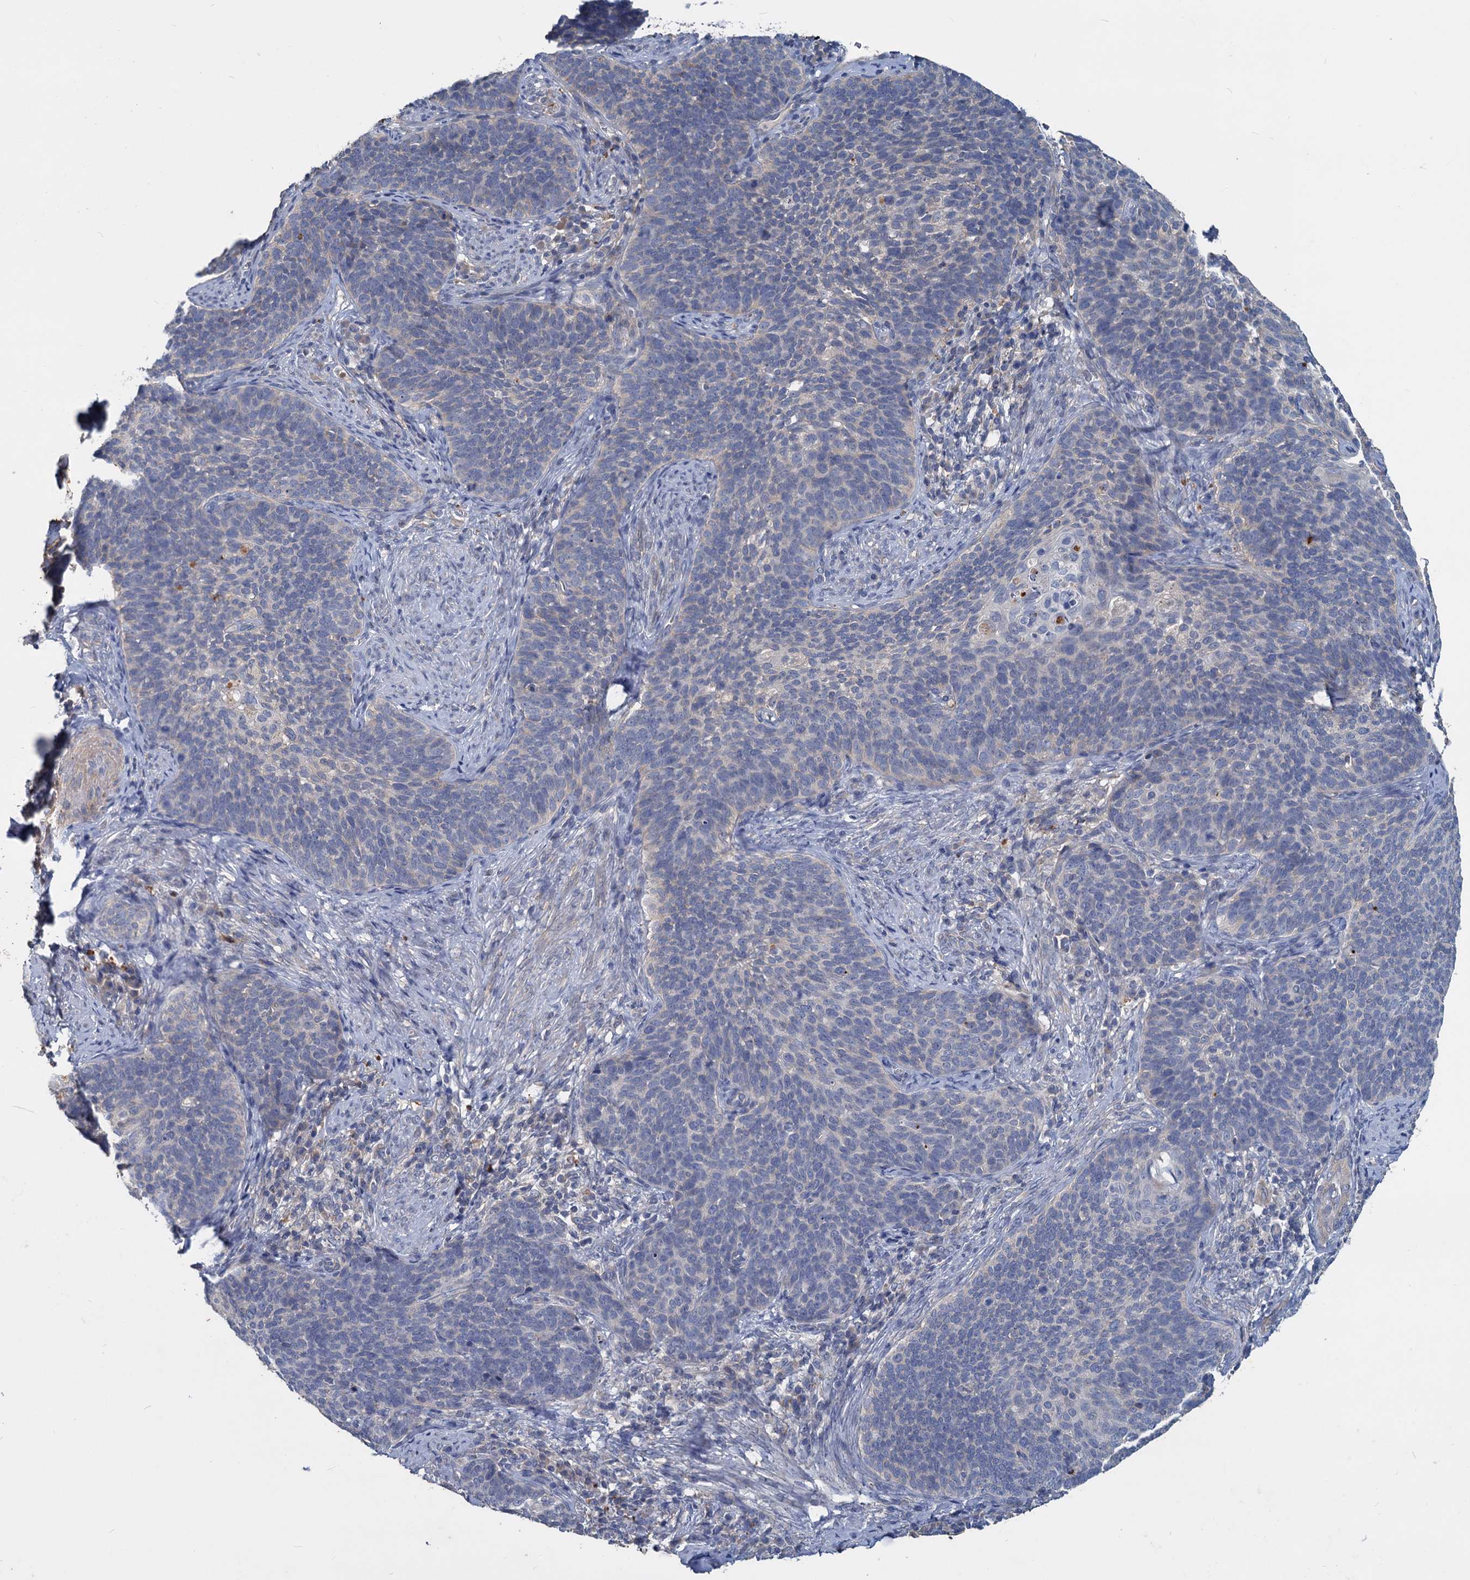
{"staining": {"intensity": "negative", "quantity": "none", "location": "none"}, "tissue": "cervical cancer", "cell_type": "Tumor cells", "image_type": "cancer", "snomed": [{"axis": "morphology", "description": "Normal tissue, NOS"}, {"axis": "morphology", "description": "Squamous cell carcinoma, NOS"}, {"axis": "topography", "description": "Cervix"}], "caption": "The image shows no staining of tumor cells in cervical squamous cell carcinoma. (DAB immunohistochemistry (IHC) with hematoxylin counter stain).", "gene": "SLC2A7", "patient": {"sex": "female", "age": 39}}